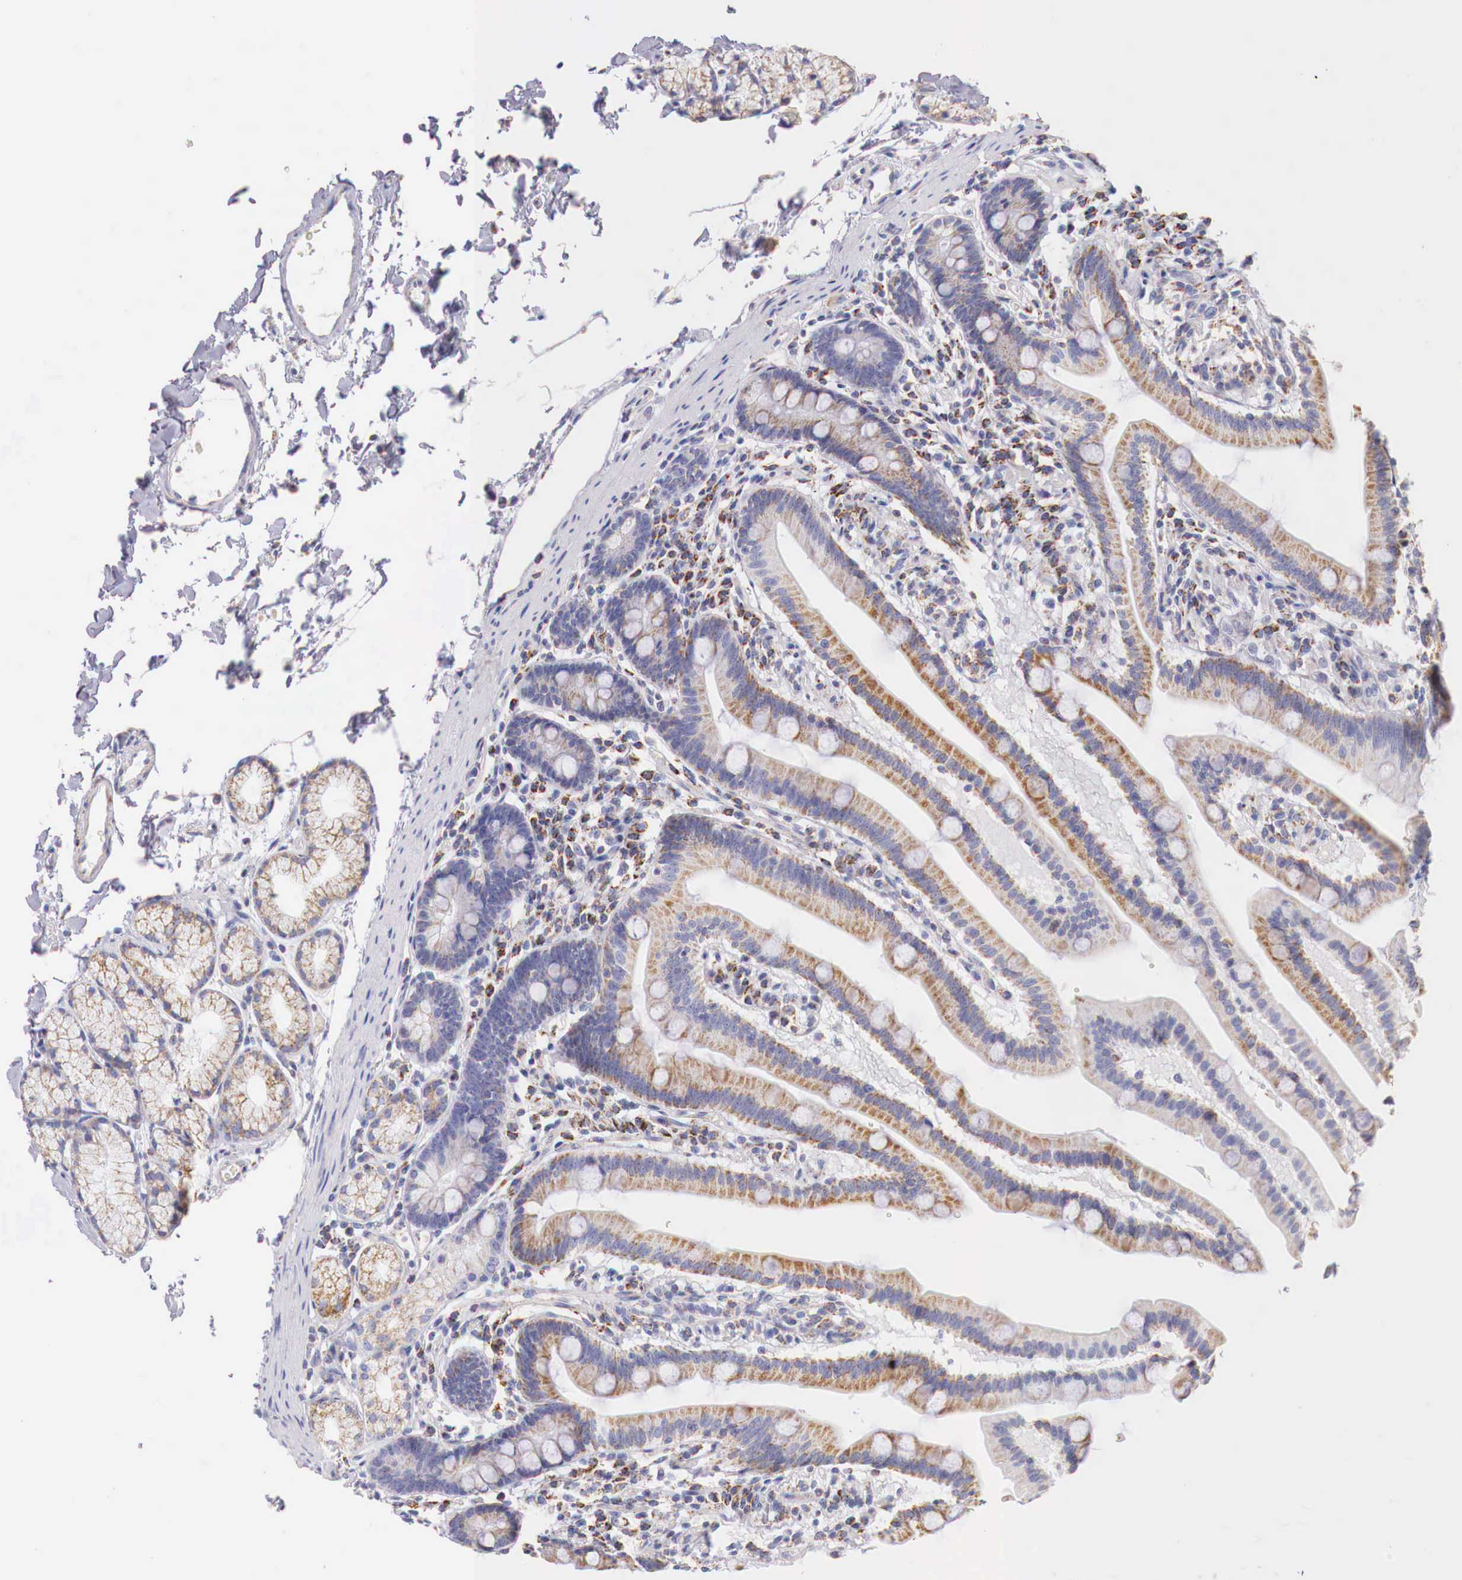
{"staining": {"intensity": "weak", "quantity": ">75%", "location": "cytoplasmic/membranous"}, "tissue": "duodenum", "cell_type": "Glandular cells", "image_type": "normal", "snomed": [{"axis": "morphology", "description": "Normal tissue, NOS"}, {"axis": "topography", "description": "Duodenum"}], "caption": "Protein staining by immunohistochemistry demonstrates weak cytoplasmic/membranous positivity in approximately >75% of glandular cells in benign duodenum. The protein of interest is shown in brown color, while the nuclei are stained blue.", "gene": "IDH3G", "patient": {"sex": "female", "age": 77}}